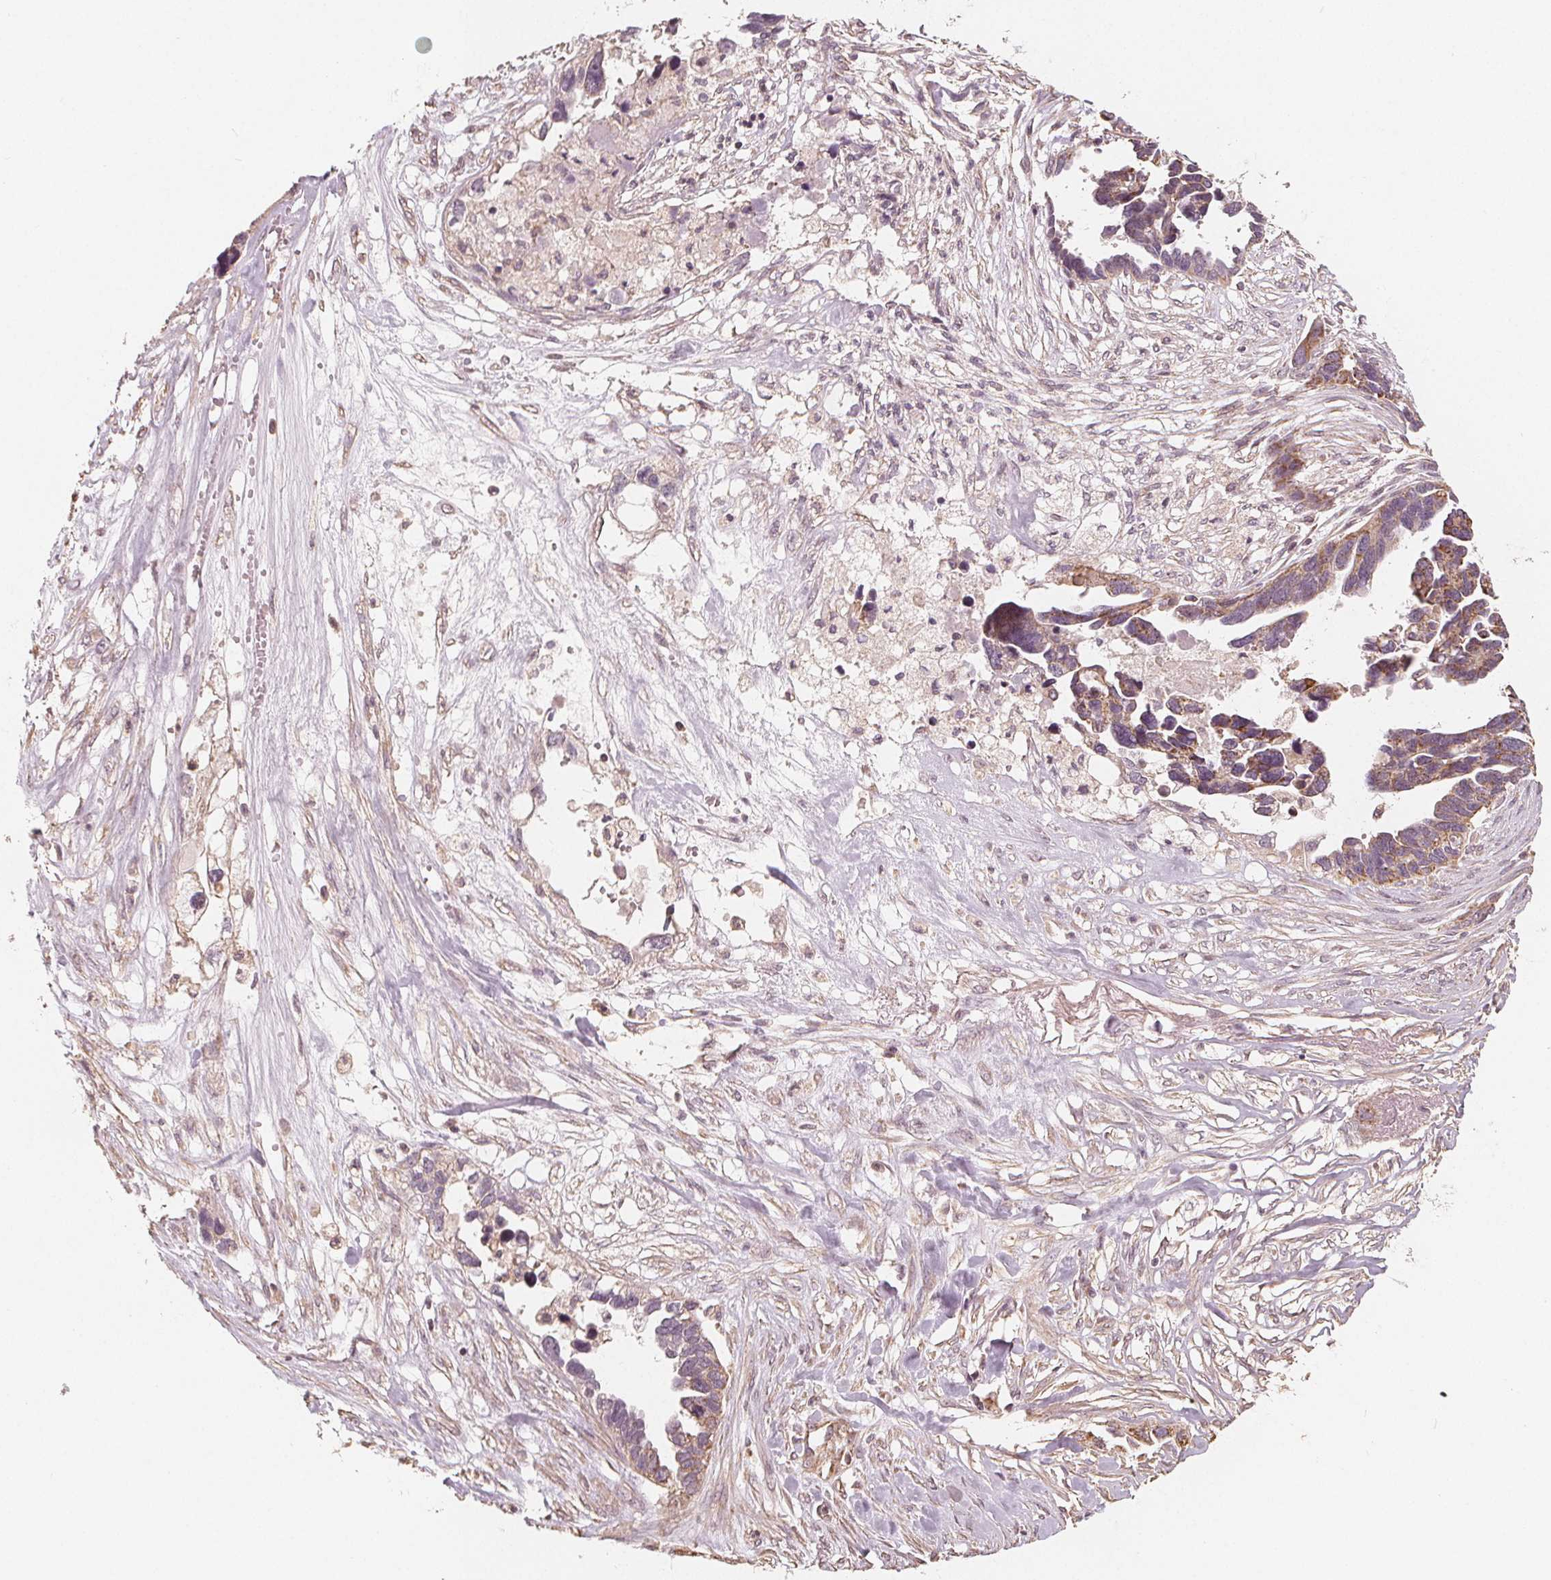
{"staining": {"intensity": "weak", "quantity": ">75%", "location": "cytoplasmic/membranous"}, "tissue": "ovarian cancer", "cell_type": "Tumor cells", "image_type": "cancer", "snomed": [{"axis": "morphology", "description": "Cystadenocarcinoma, serous, NOS"}, {"axis": "topography", "description": "Ovary"}], "caption": "Immunohistochemical staining of human ovarian cancer reveals low levels of weak cytoplasmic/membranous protein staining in approximately >75% of tumor cells.", "gene": "PEX26", "patient": {"sex": "female", "age": 54}}